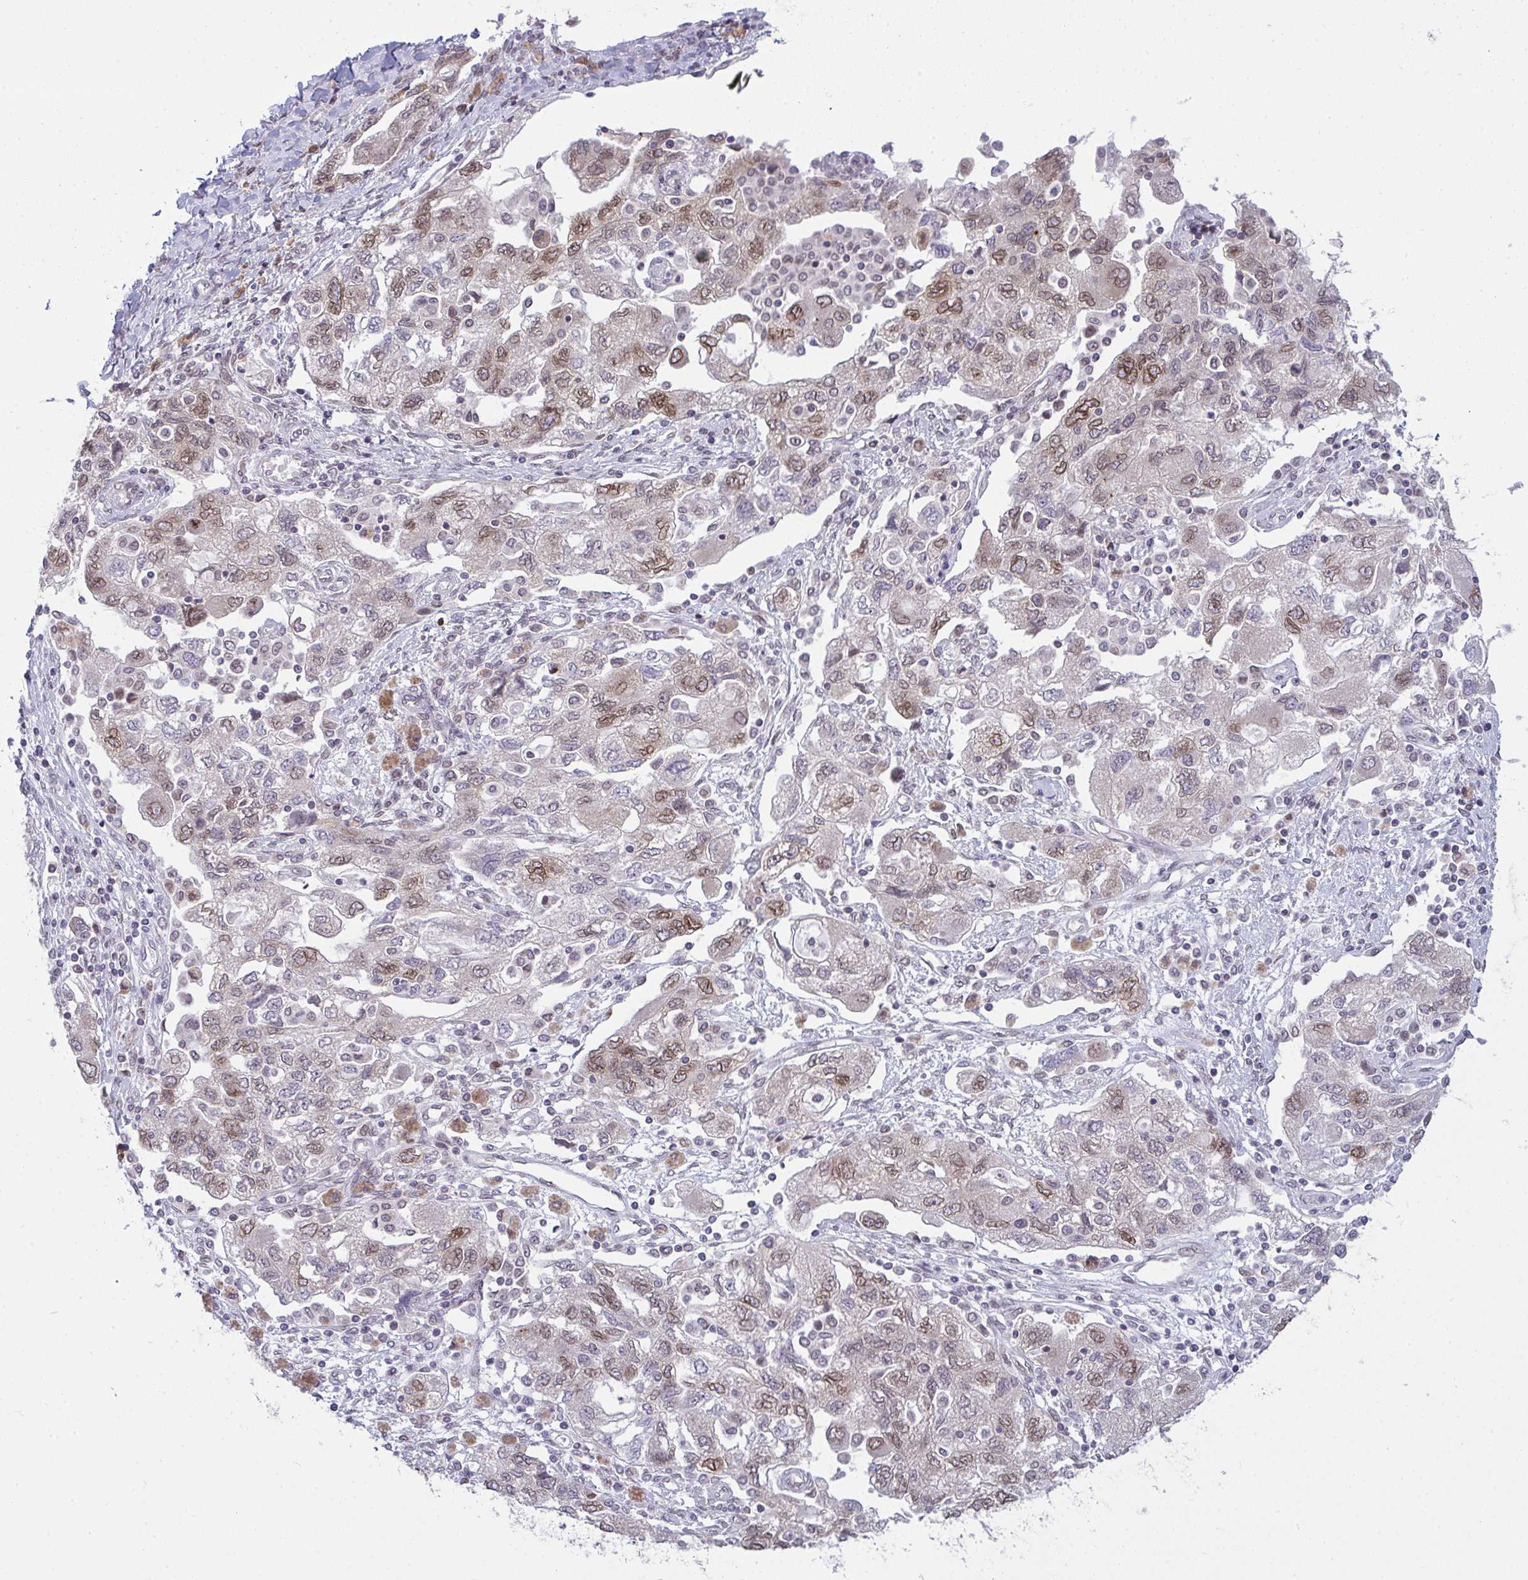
{"staining": {"intensity": "moderate", "quantity": "25%-75%", "location": "cytoplasmic/membranous,nuclear"}, "tissue": "ovarian cancer", "cell_type": "Tumor cells", "image_type": "cancer", "snomed": [{"axis": "morphology", "description": "Carcinoma, NOS"}, {"axis": "morphology", "description": "Cystadenocarcinoma, serous, NOS"}, {"axis": "topography", "description": "Ovary"}], "caption": "The immunohistochemical stain shows moderate cytoplasmic/membranous and nuclear positivity in tumor cells of carcinoma (ovarian) tissue.", "gene": "RANBP2", "patient": {"sex": "female", "age": 69}}